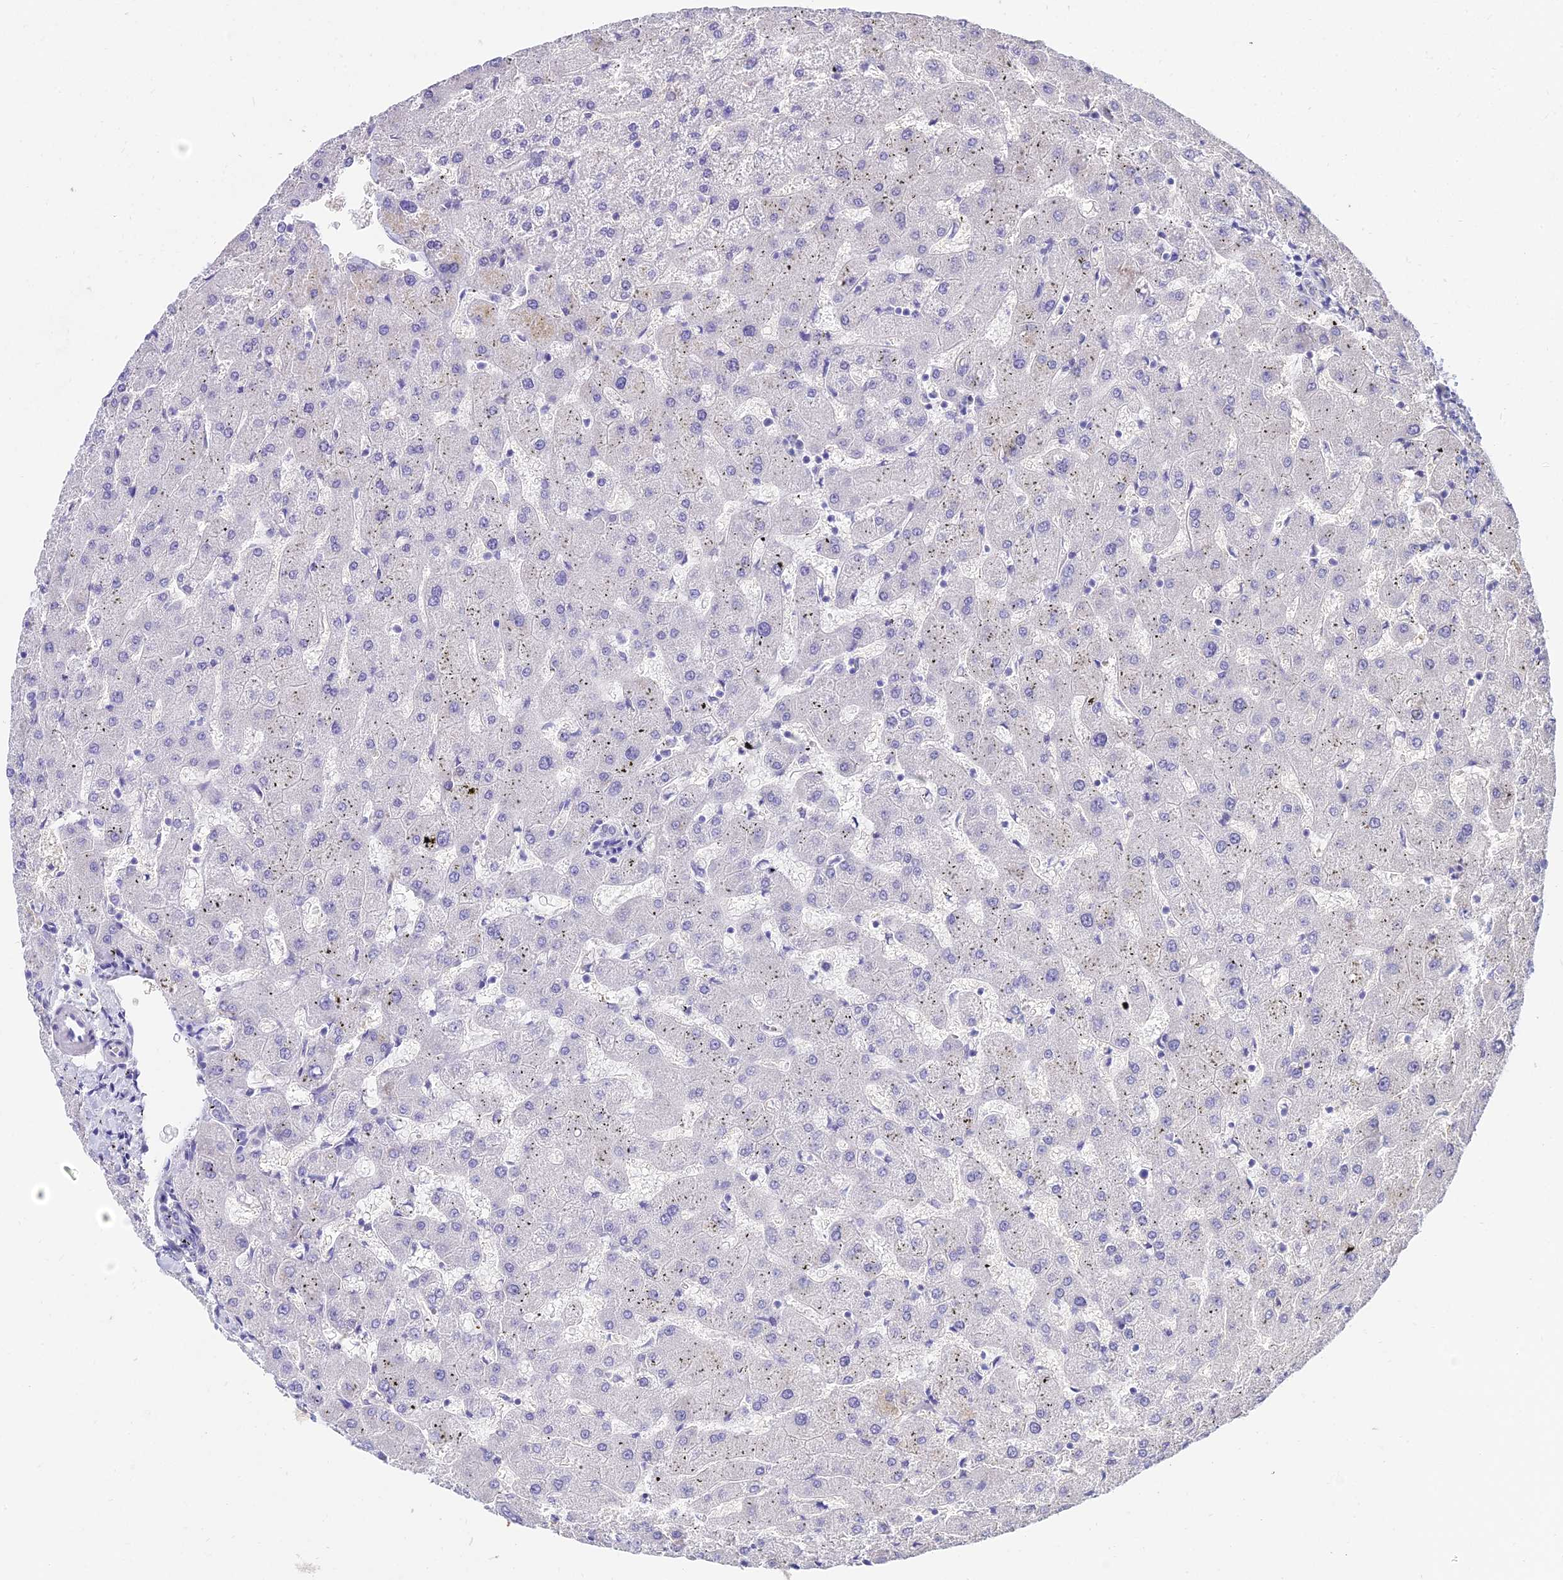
{"staining": {"intensity": "negative", "quantity": "none", "location": "none"}, "tissue": "liver", "cell_type": "Cholangiocytes", "image_type": "normal", "snomed": [{"axis": "morphology", "description": "Normal tissue, NOS"}, {"axis": "topography", "description": "Liver"}], "caption": "Human liver stained for a protein using immunohistochemistry demonstrates no expression in cholangiocytes.", "gene": "TAC3", "patient": {"sex": "female", "age": 63}}